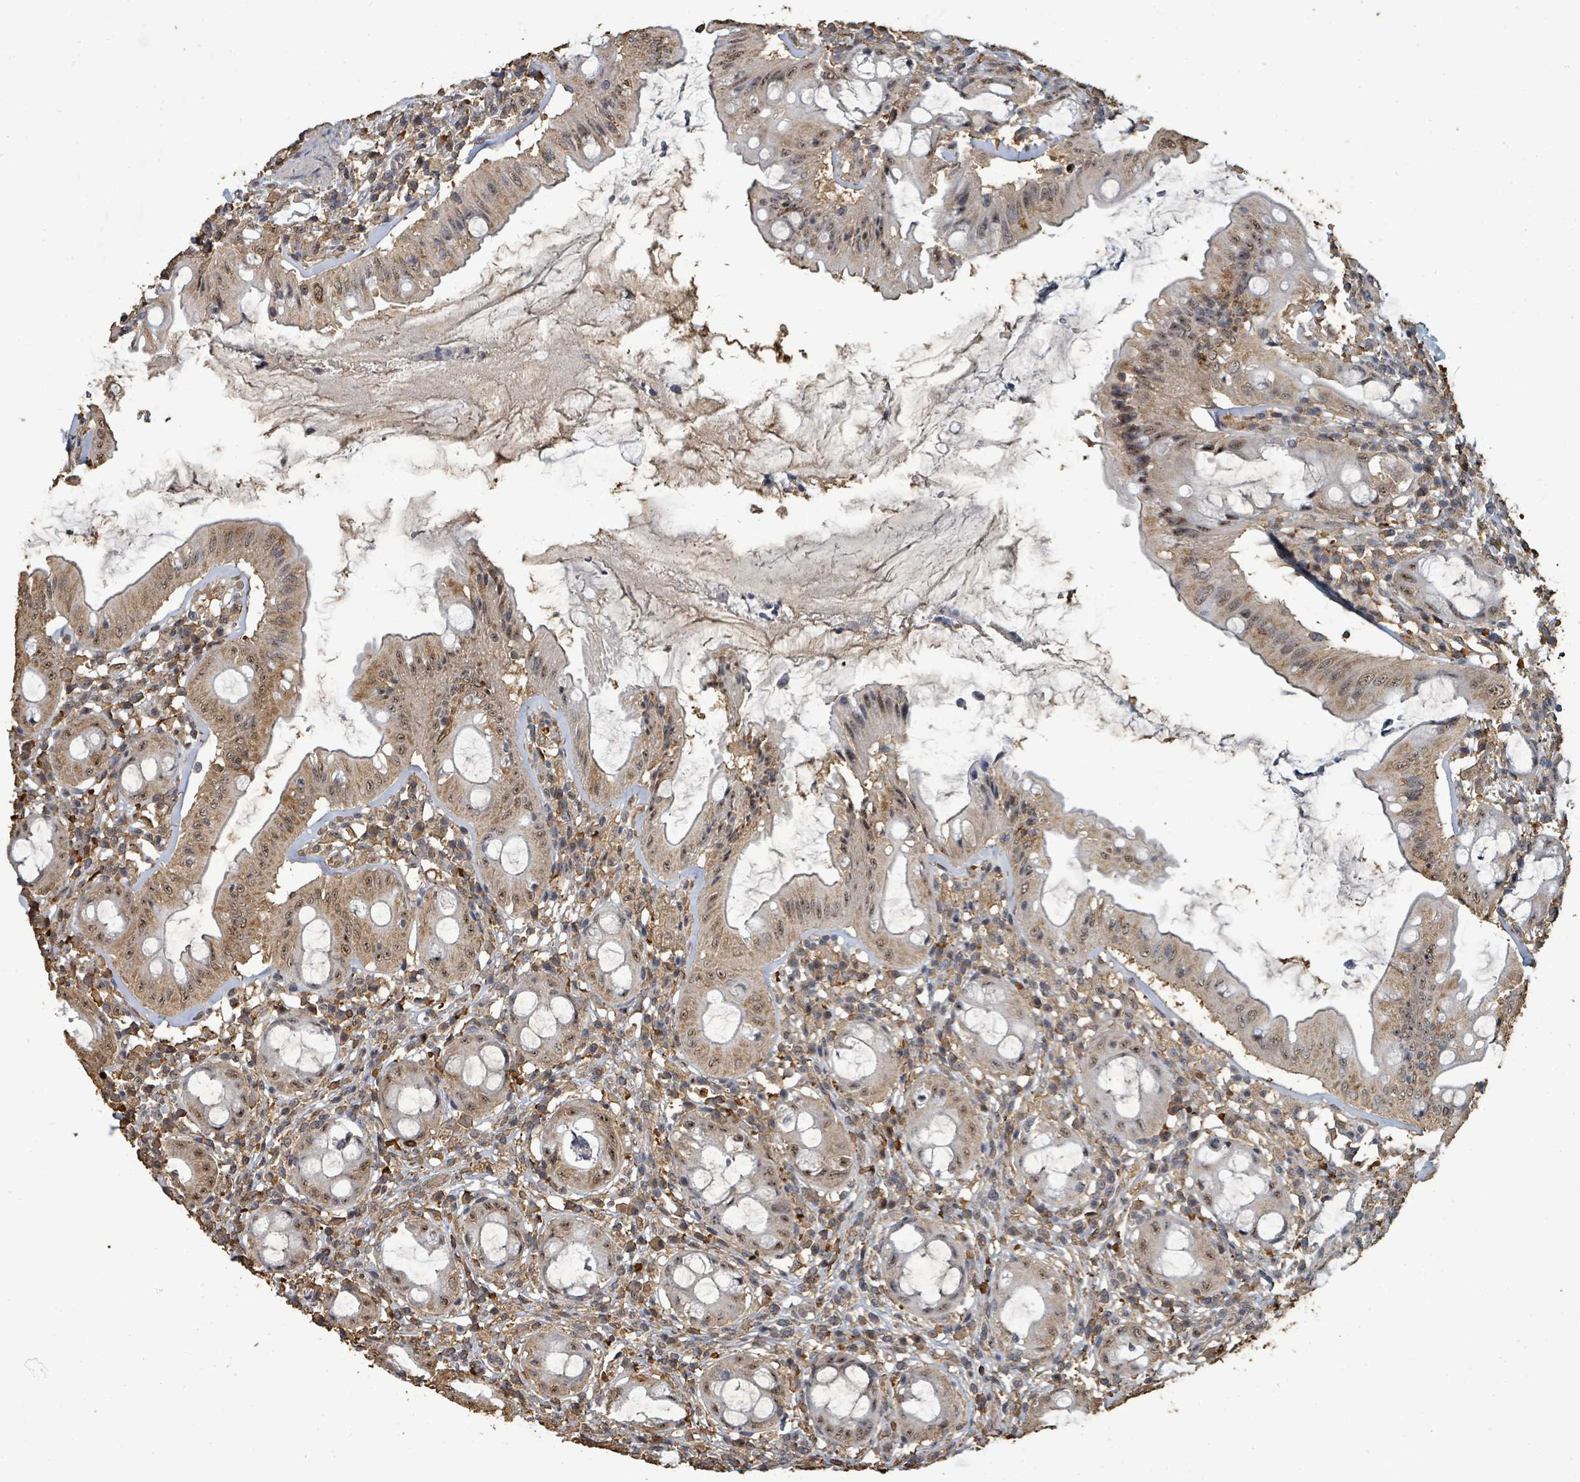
{"staining": {"intensity": "moderate", "quantity": "25%-75%", "location": "cytoplasmic/membranous,nuclear"}, "tissue": "rectum", "cell_type": "Glandular cells", "image_type": "normal", "snomed": [{"axis": "morphology", "description": "Normal tissue, NOS"}, {"axis": "topography", "description": "Rectum"}], "caption": "The histopathology image displays immunohistochemical staining of normal rectum. There is moderate cytoplasmic/membranous,nuclear staining is seen in about 25%-75% of glandular cells.", "gene": "C6orf52", "patient": {"sex": "female", "age": 57}}